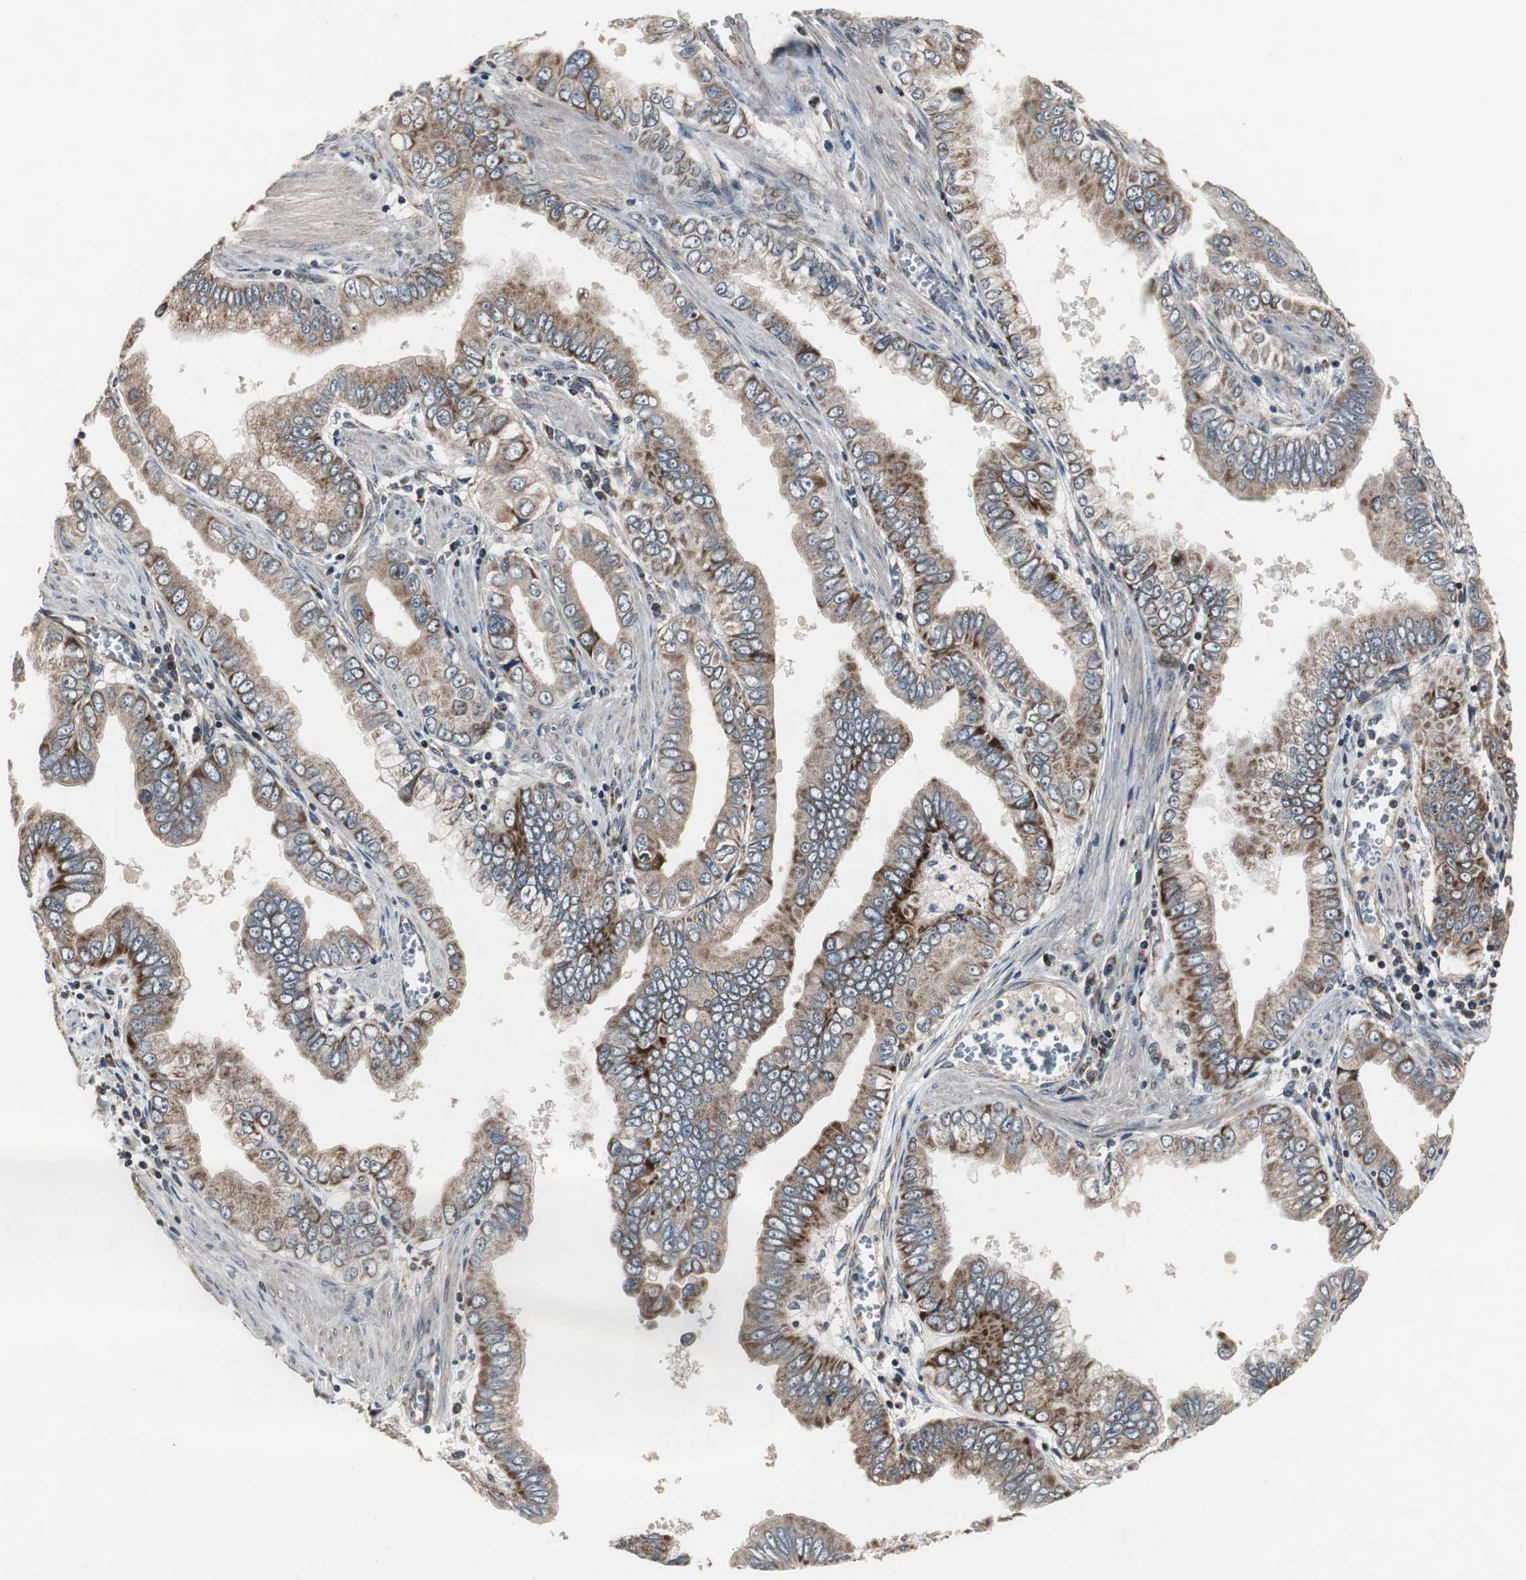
{"staining": {"intensity": "moderate", "quantity": "25%-75%", "location": "cytoplasmic/membranous"}, "tissue": "pancreatic cancer", "cell_type": "Tumor cells", "image_type": "cancer", "snomed": [{"axis": "morphology", "description": "Normal tissue, NOS"}, {"axis": "topography", "description": "Lymph node"}], "caption": "Immunohistochemistry staining of pancreatic cancer, which displays medium levels of moderate cytoplasmic/membranous positivity in approximately 25%-75% of tumor cells indicating moderate cytoplasmic/membranous protein positivity. The staining was performed using DAB (3,3'-diaminobenzidine) (brown) for protein detection and nuclei were counterstained in hematoxylin (blue).", "gene": "MRPL40", "patient": {"sex": "male", "age": 50}}